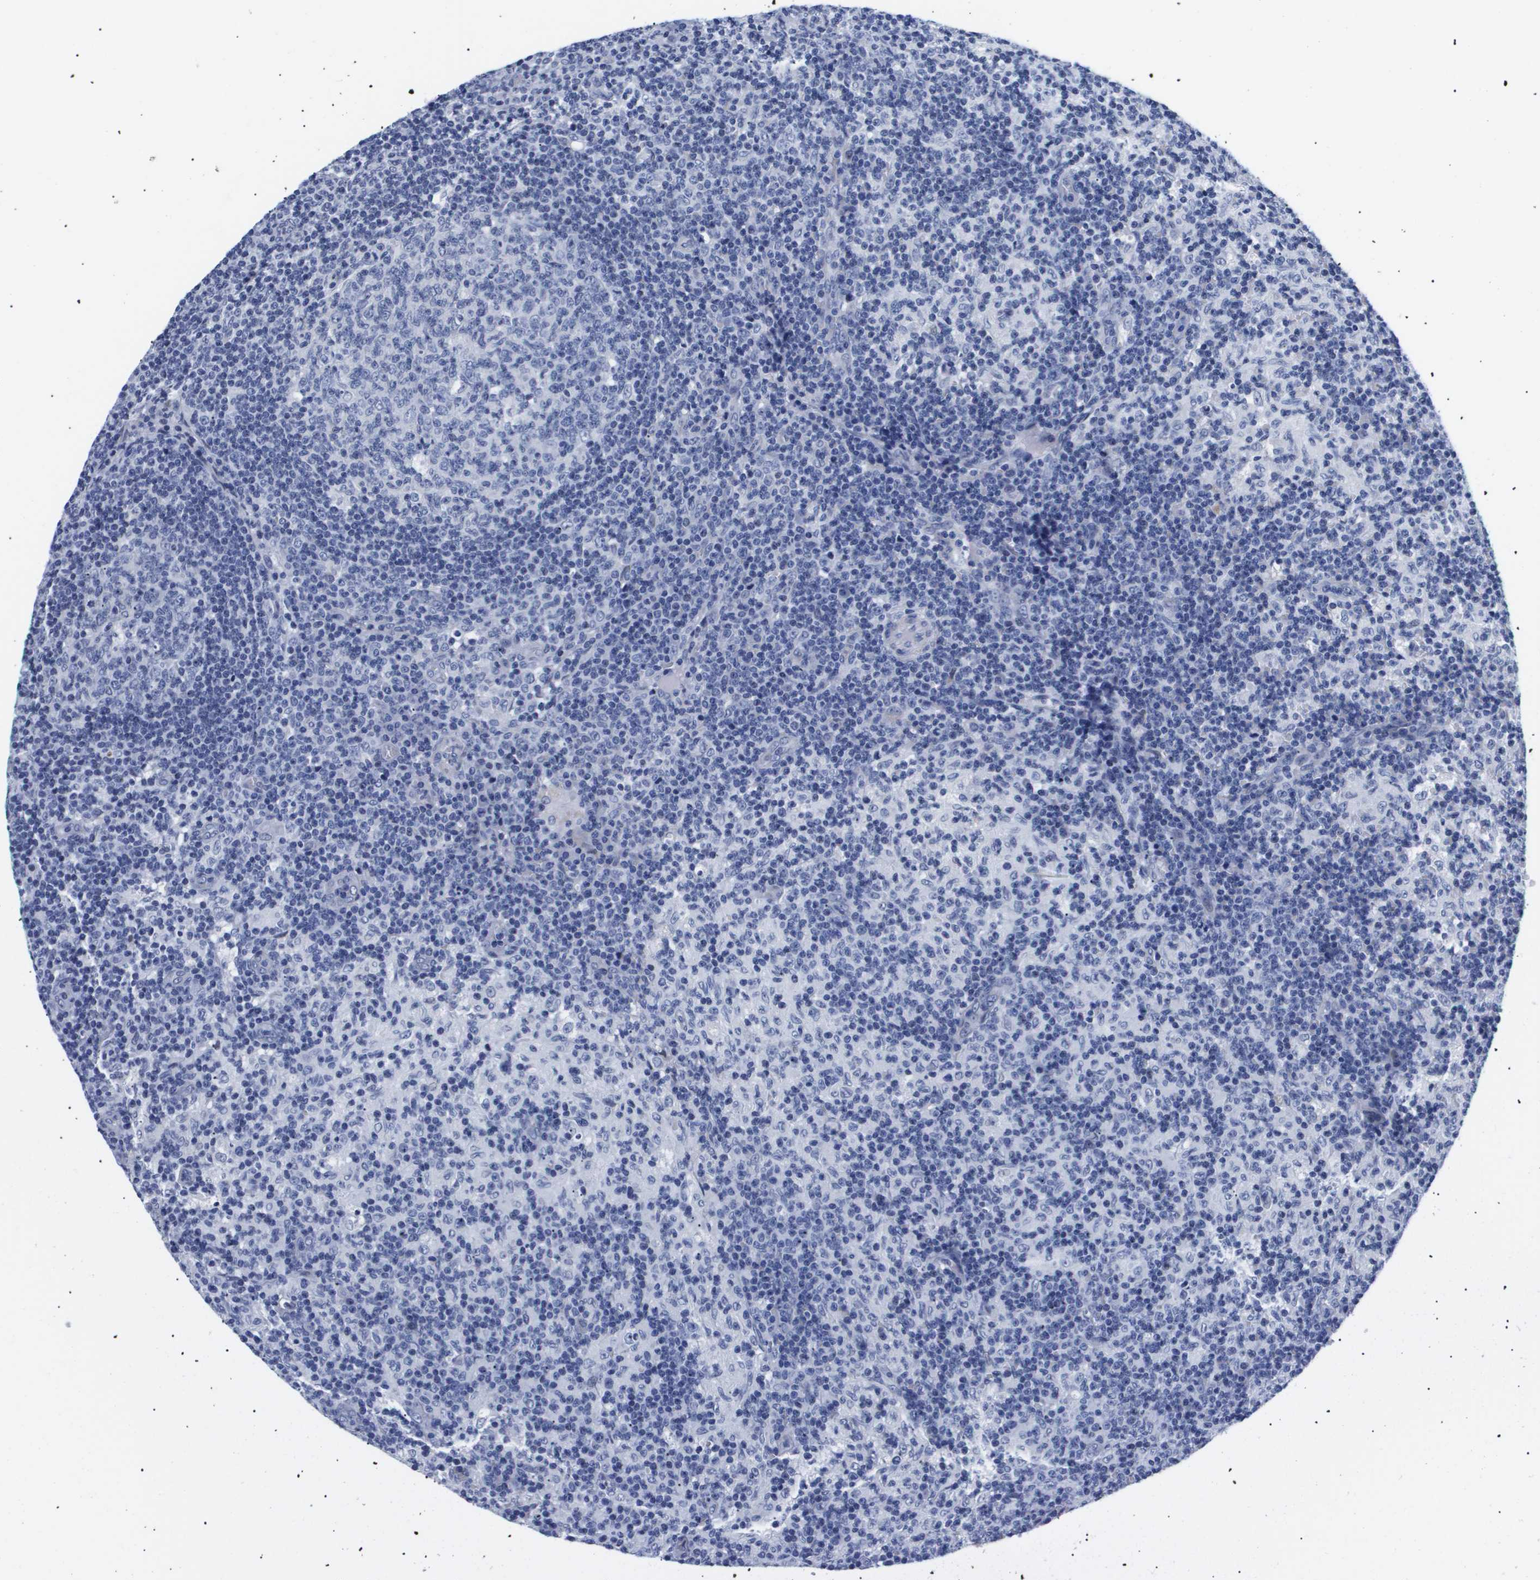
{"staining": {"intensity": "negative", "quantity": "none", "location": "none"}, "tissue": "lymph node", "cell_type": "Germinal center cells", "image_type": "normal", "snomed": [{"axis": "morphology", "description": "Normal tissue, NOS"}, {"axis": "morphology", "description": "Inflammation, NOS"}, {"axis": "topography", "description": "Lymph node"}], "caption": "The immunohistochemistry micrograph has no significant staining in germinal center cells of lymph node.", "gene": "SHD", "patient": {"sex": "male", "age": 55}}